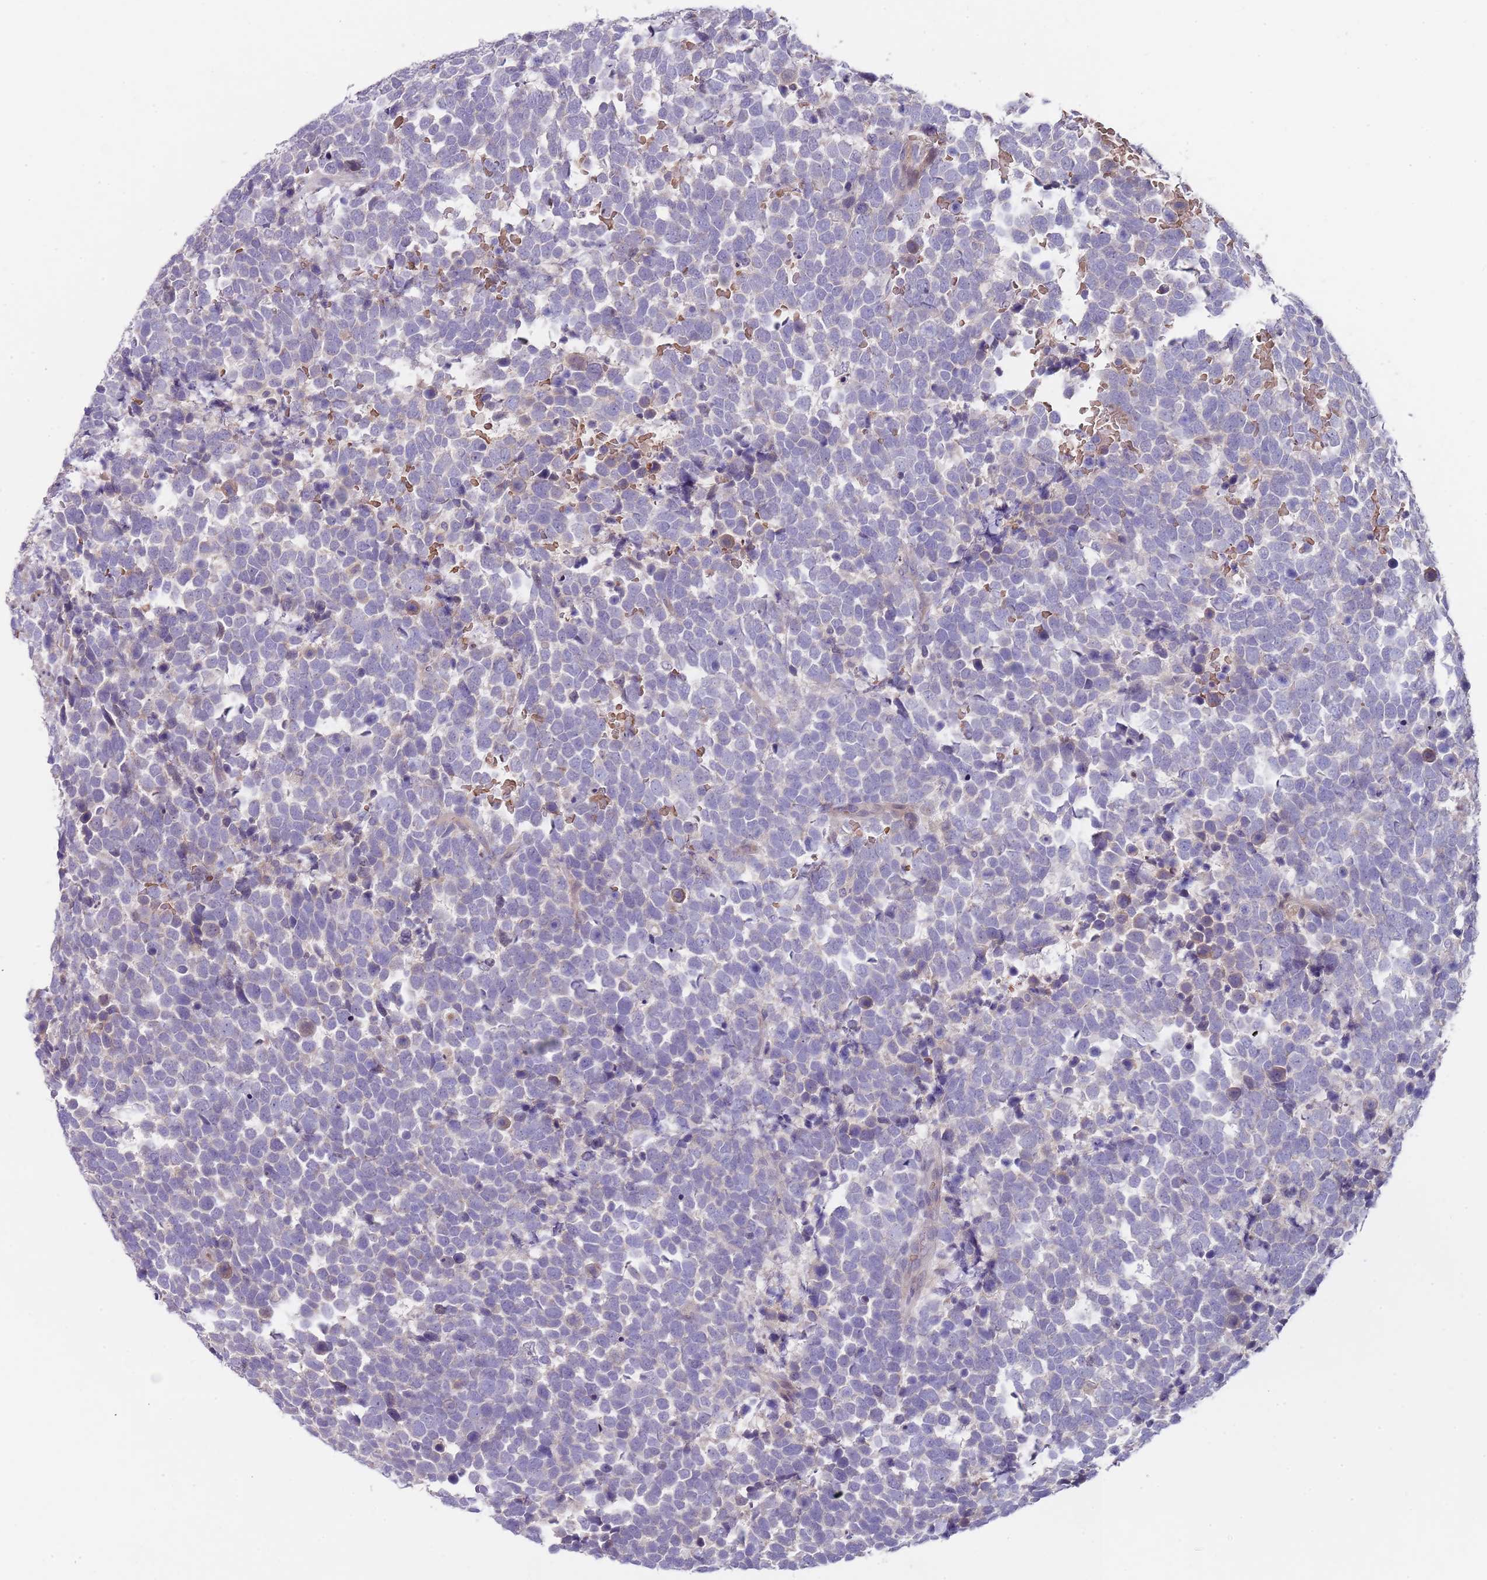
{"staining": {"intensity": "negative", "quantity": "none", "location": "none"}, "tissue": "urothelial cancer", "cell_type": "Tumor cells", "image_type": "cancer", "snomed": [{"axis": "morphology", "description": "Urothelial carcinoma, High grade"}, {"axis": "topography", "description": "Urinary bladder"}], "caption": "A histopathology image of human urothelial cancer is negative for staining in tumor cells.", "gene": "PRAC1", "patient": {"sex": "female", "age": 82}}